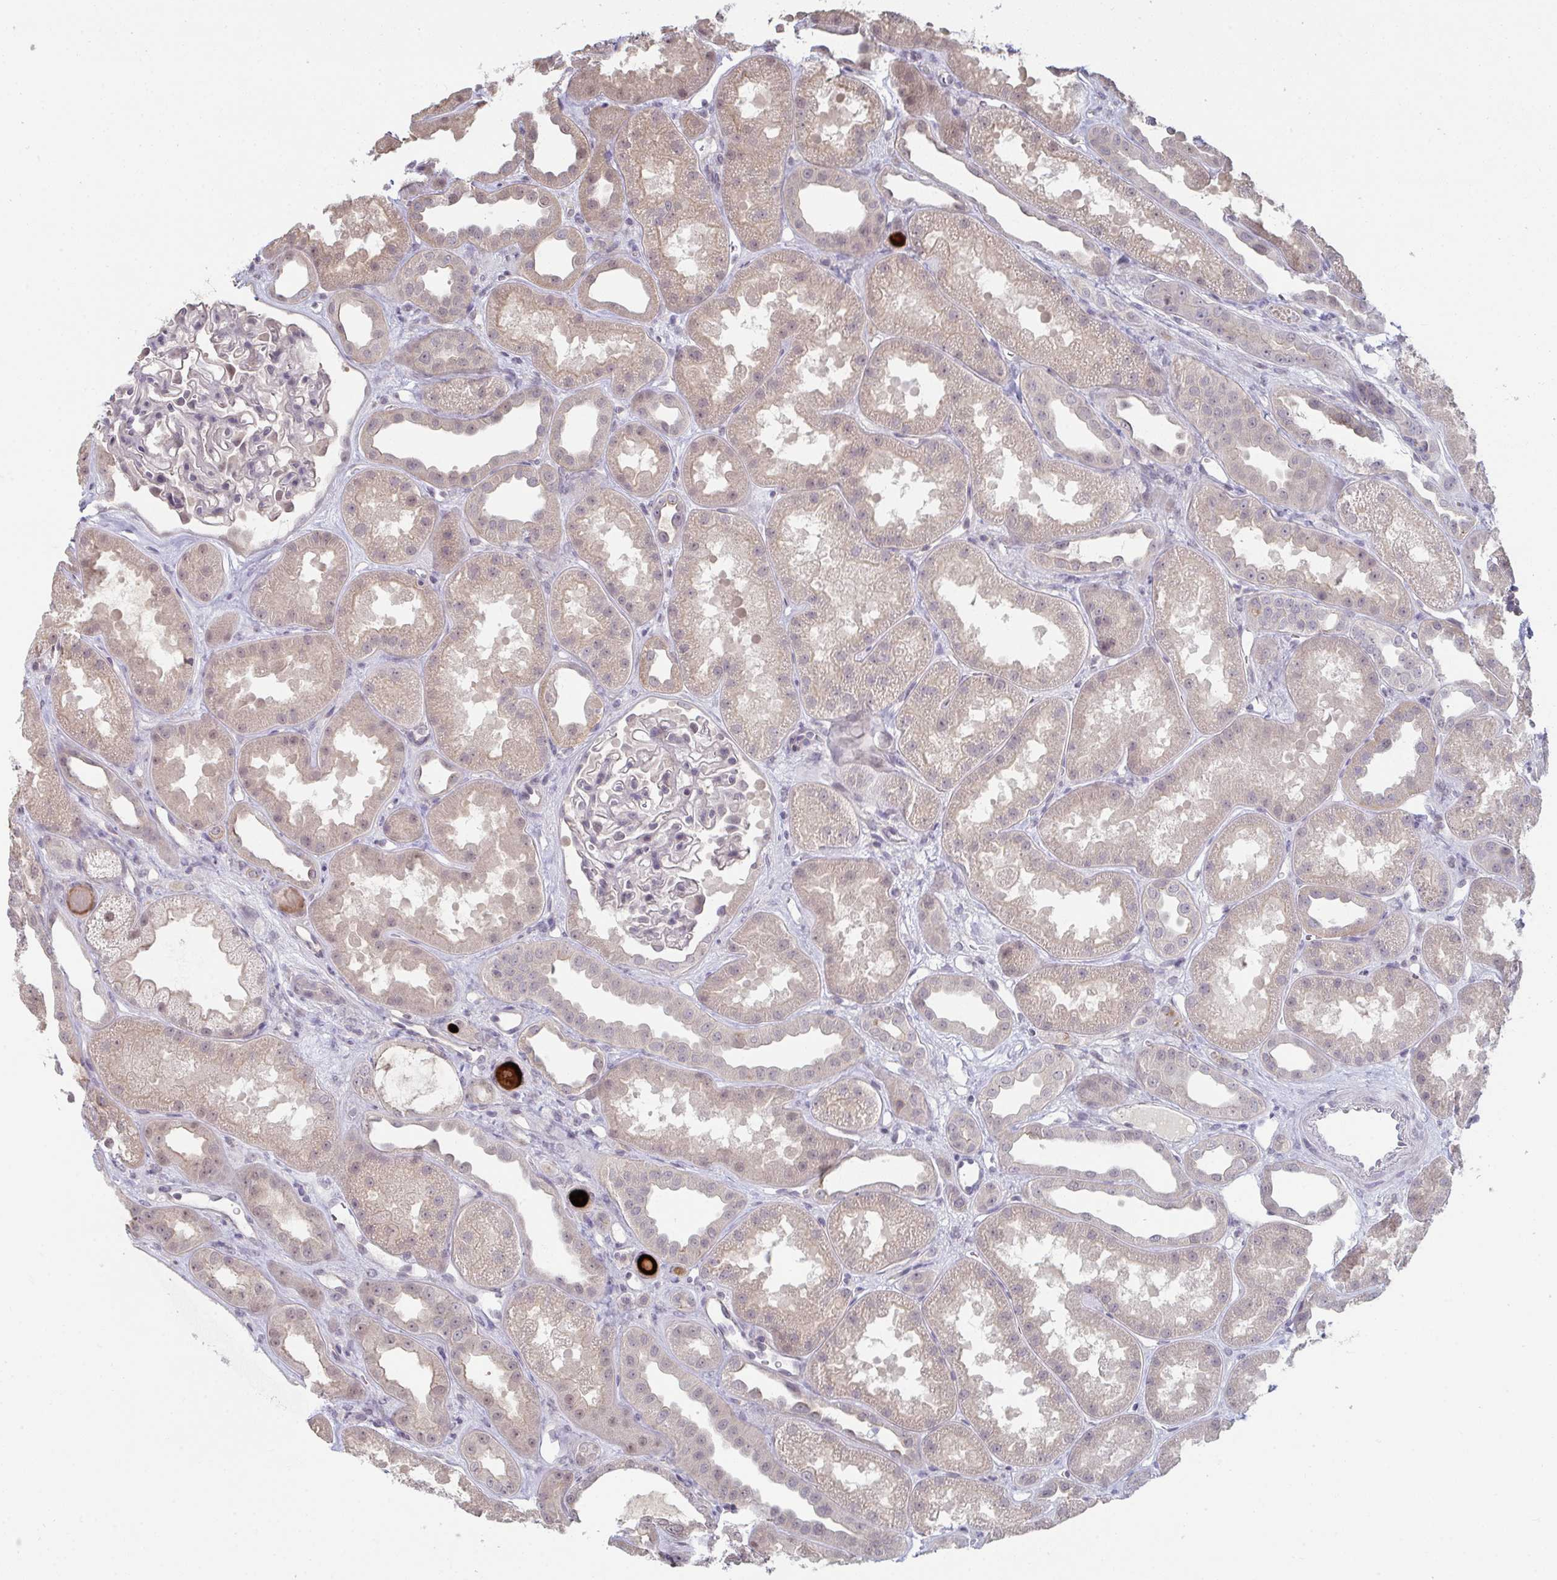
{"staining": {"intensity": "negative", "quantity": "none", "location": "none"}, "tissue": "kidney", "cell_type": "Cells in glomeruli", "image_type": "normal", "snomed": [{"axis": "morphology", "description": "Normal tissue, NOS"}, {"axis": "topography", "description": "Kidney"}], "caption": "A high-resolution photomicrograph shows immunohistochemistry (IHC) staining of unremarkable kidney, which reveals no significant expression in cells in glomeruli.", "gene": "ZNF214", "patient": {"sex": "male", "age": 61}}